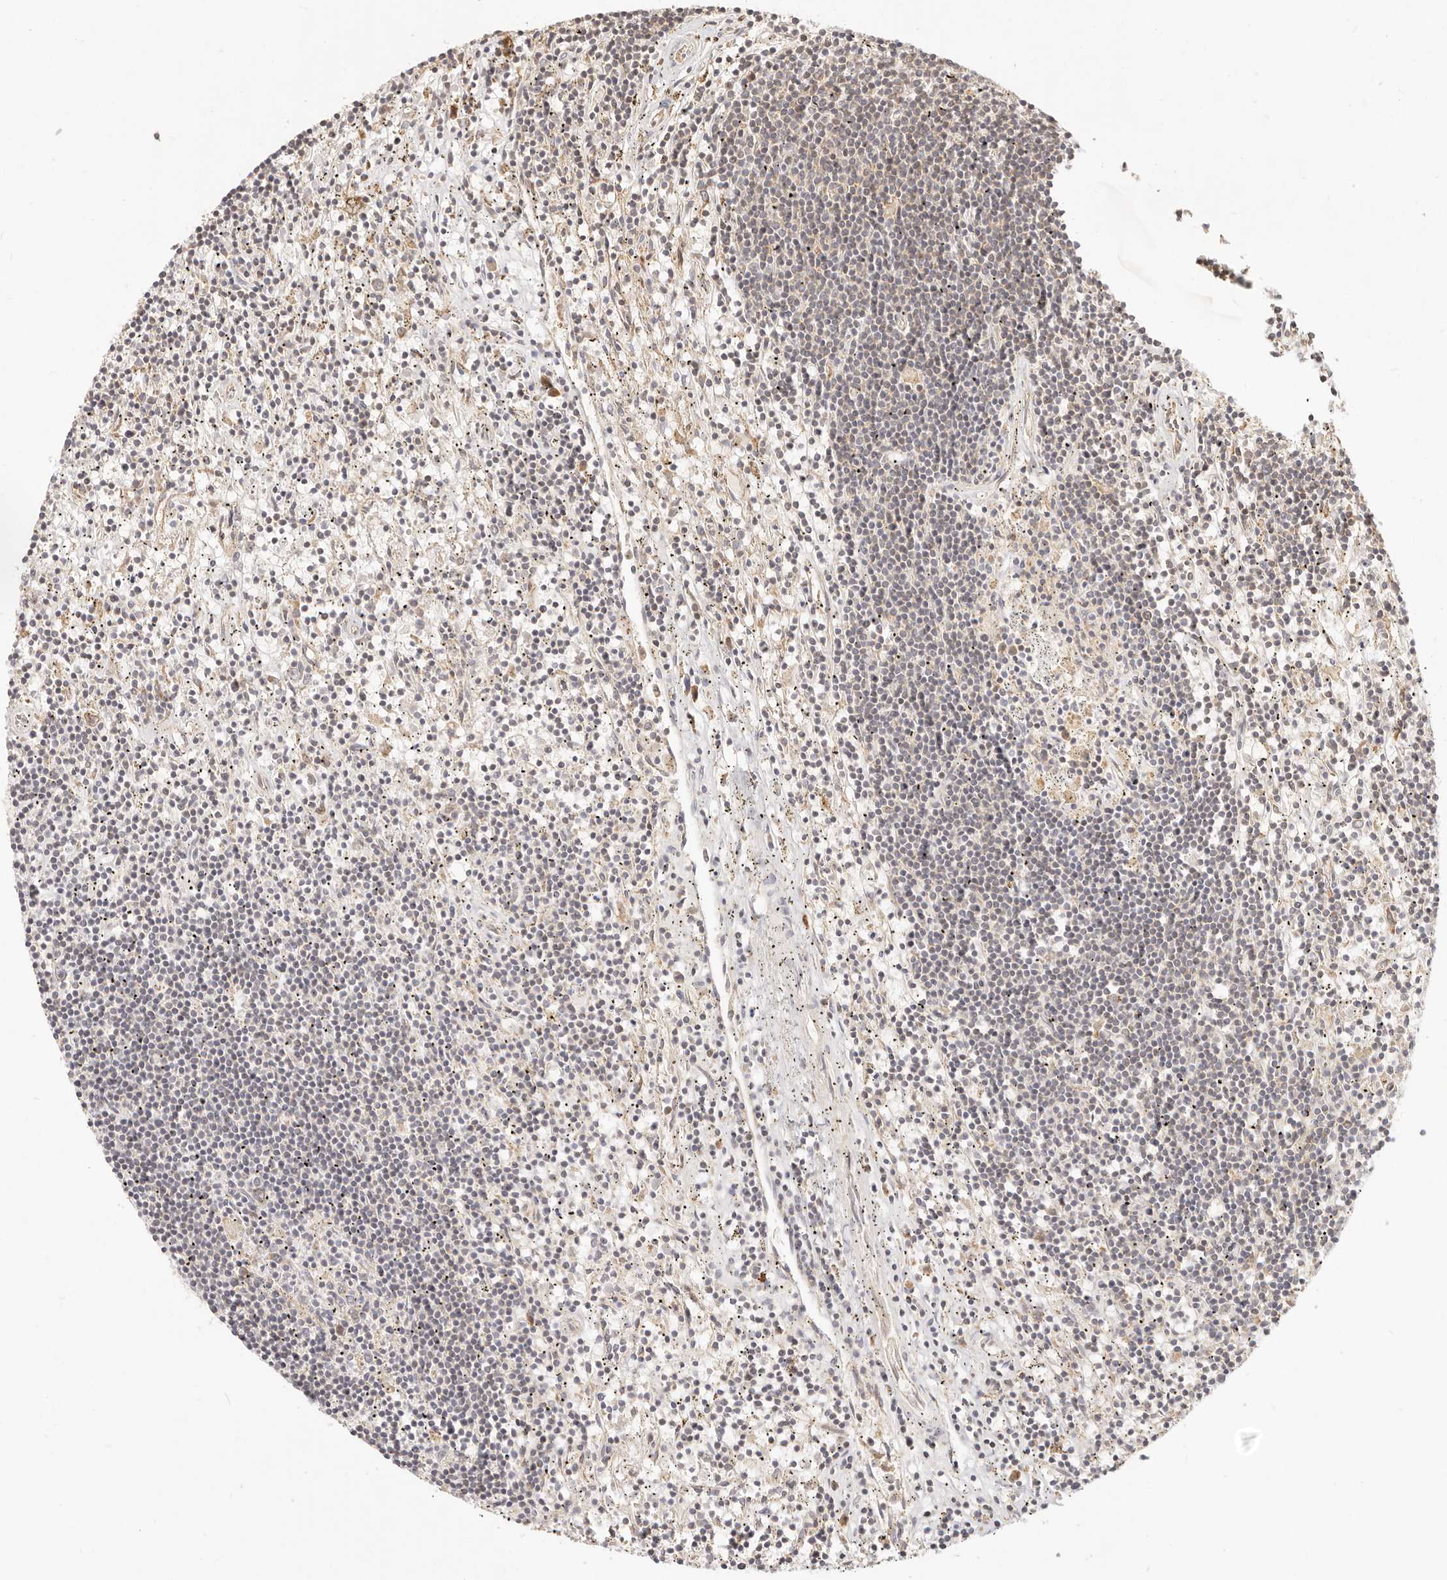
{"staining": {"intensity": "negative", "quantity": "none", "location": "none"}, "tissue": "lymphoma", "cell_type": "Tumor cells", "image_type": "cancer", "snomed": [{"axis": "morphology", "description": "Malignant lymphoma, non-Hodgkin's type, Low grade"}, {"axis": "topography", "description": "Spleen"}], "caption": "This is an IHC histopathology image of low-grade malignant lymphoma, non-Hodgkin's type. There is no positivity in tumor cells.", "gene": "TIMM17A", "patient": {"sex": "male", "age": 76}}